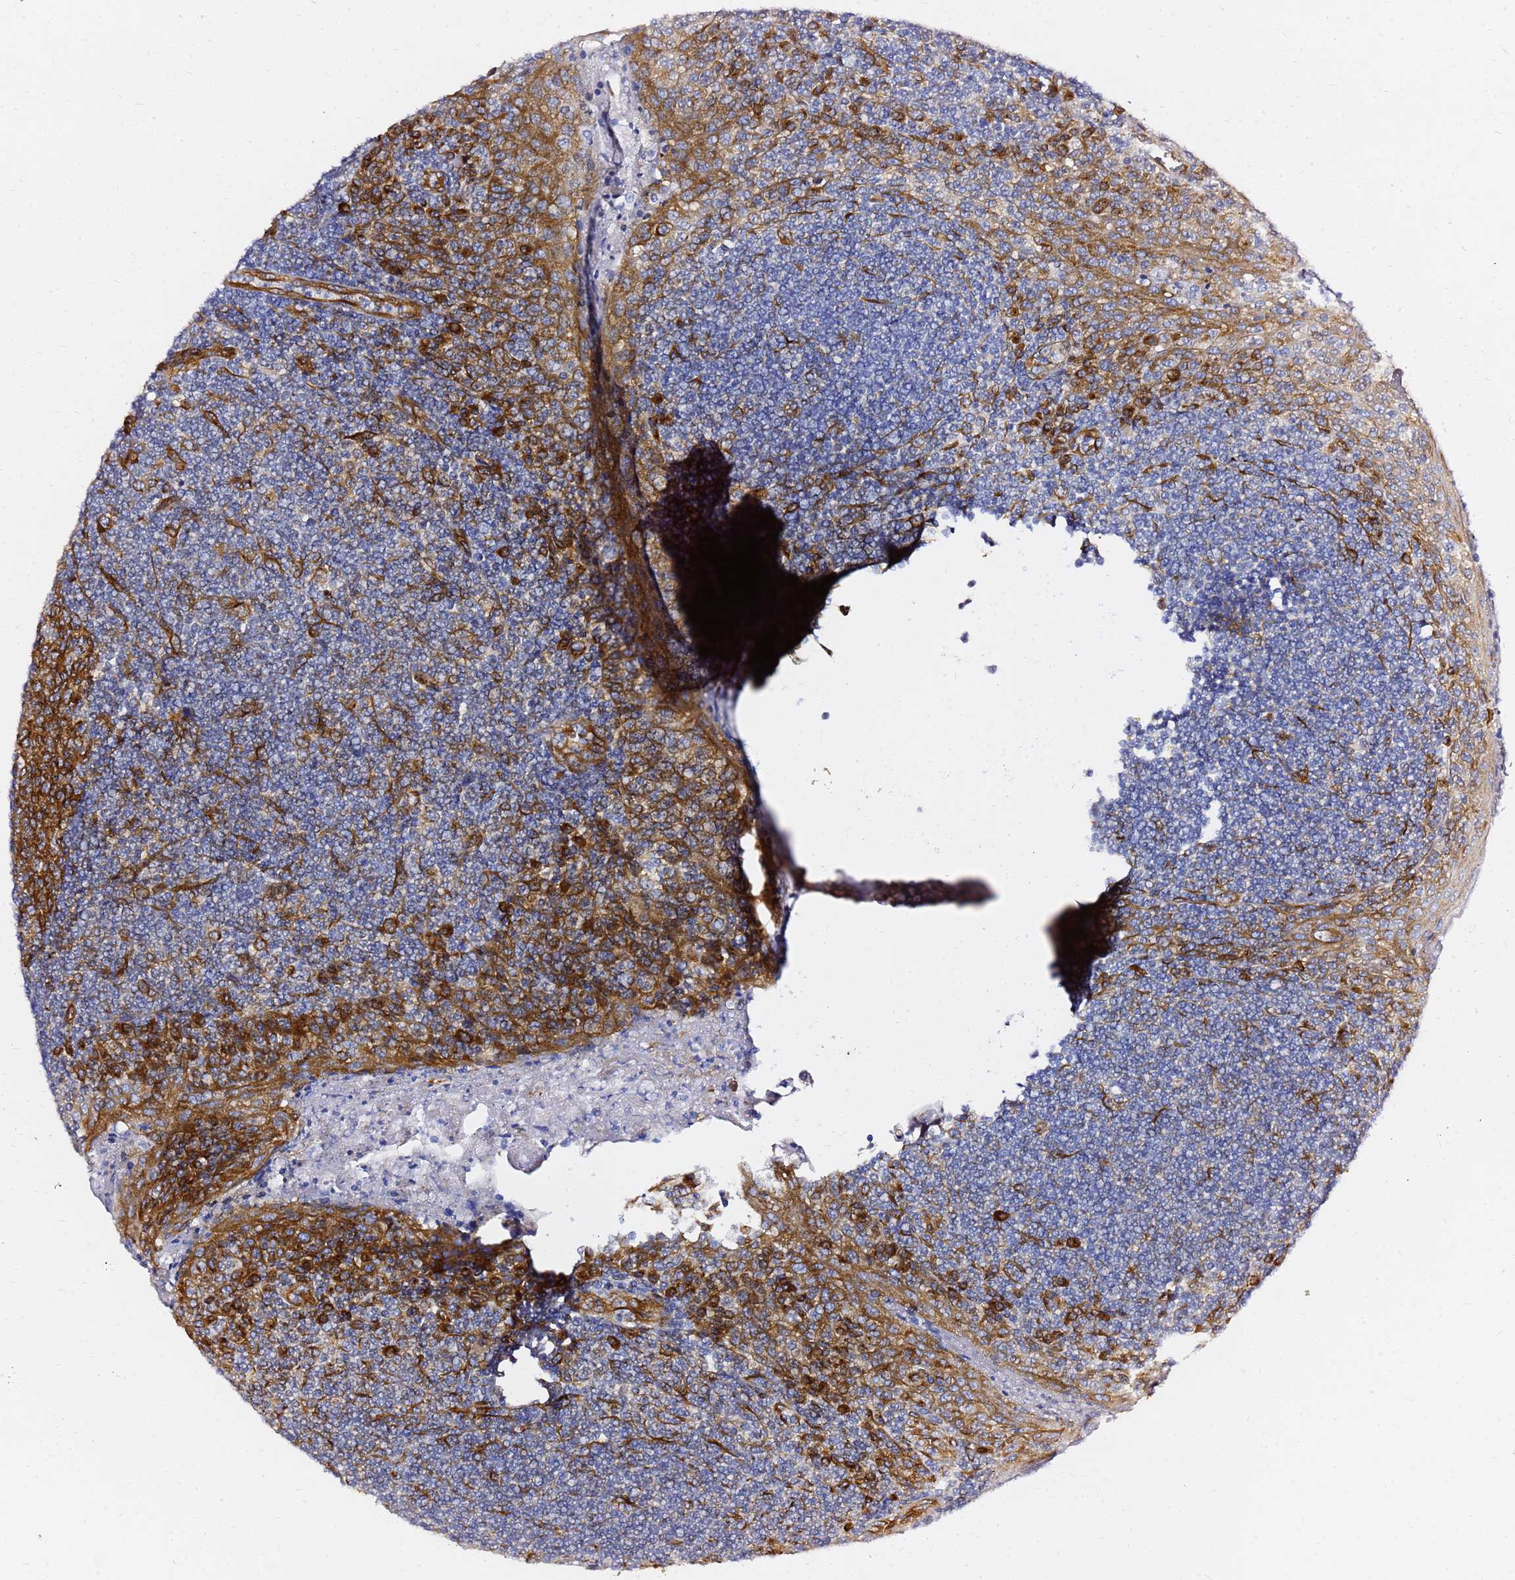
{"staining": {"intensity": "strong", "quantity": ">75%", "location": "cytoplasmic/membranous"}, "tissue": "tonsil", "cell_type": "Germinal center cells", "image_type": "normal", "snomed": [{"axis": "morphology", "description": "Normal tissue, NOS"}, {"axis": "topography", "description": "Tonsil"}], "caption": "Protein expression analysis of unremarkable human tonsil reveals strong cytoplasmic/membranous staining in about >75% of germinal center cells. Using DAB (3,3'-diaminobenzidine) (brown) and hematoxylin (blue) stains, captured at high magnification using brightfield microscopy.", "gene": "TUBA8", "patient": {"sex": "male", "age": 27}}